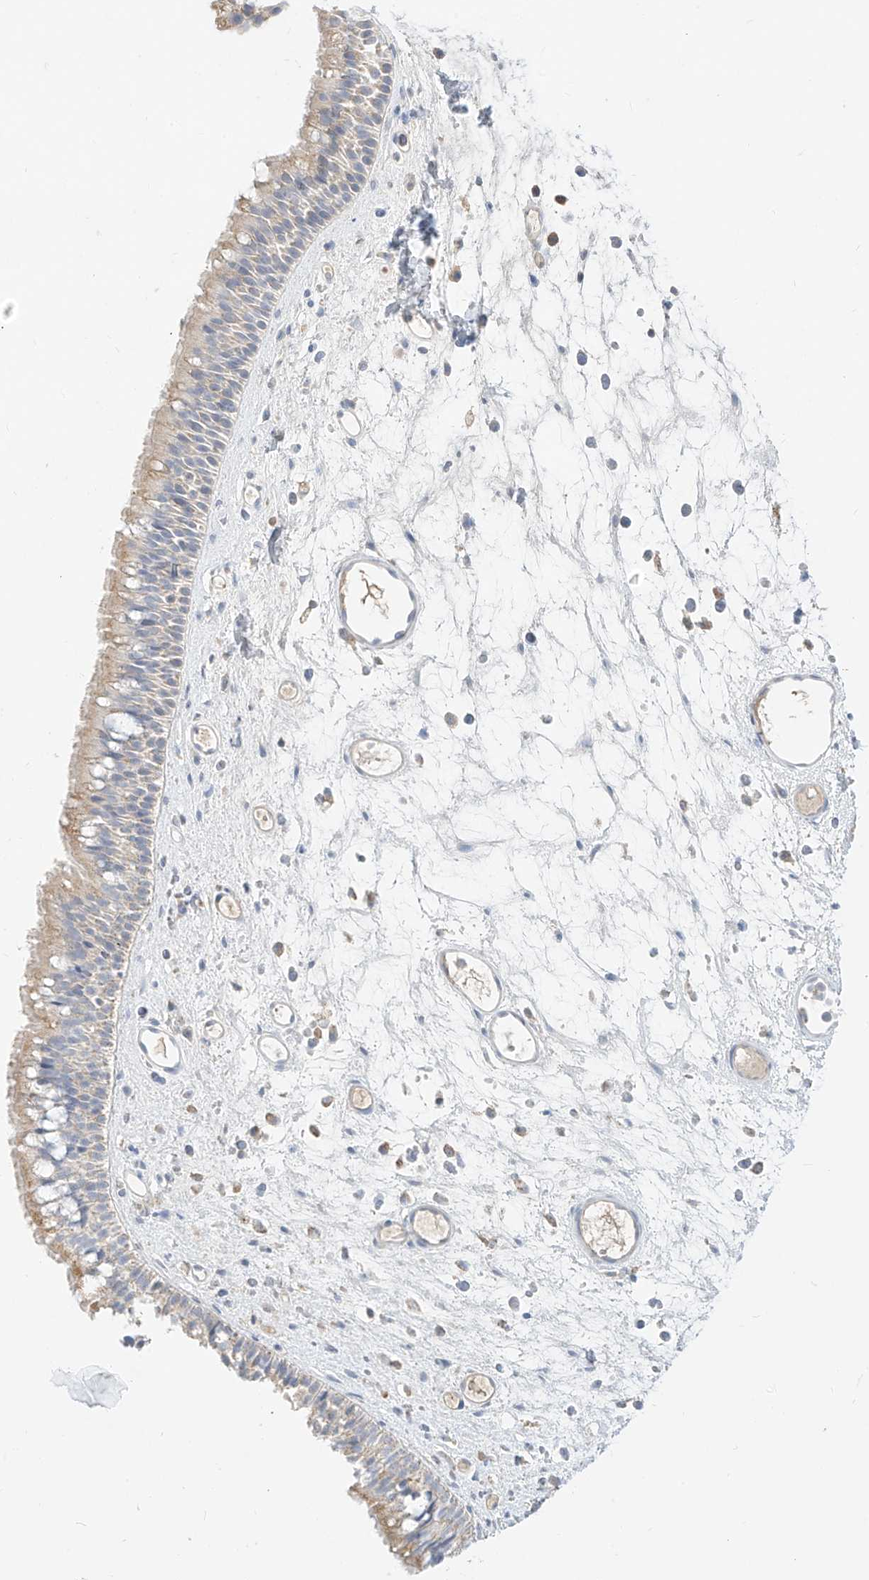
{"staining": {"intensity": "weak", "quantity": "25%-75%", "location": "cytoplasmic/membranous"}, "tissue": "nasopharynx", "cell_type": "Respiratory epithelial cells", "image_type": "normal", "snomed": [{"axis": "morphology", "description": "Normal tissue, NOS"}, {"axis": "morphology", "description": "Inflammation, NOS"}, {"axis": "morphology", "description": "Malignant melanoma, Metastatic site"}, {"axis": "topography", "description": "Nasopharynx"}], "caption": "Protein expression analysis of benign human nasopharynx reveals weak cytoplasmic/membranous expression in approximately 25%-75% of respiratory epithelial cells. (Stains: DAB in brown, nuclei in blue, Microscopy: brightfield microscopy at high magnification).", "gene": "RASA2", "patient": {"sex": "male", "age": 70}}